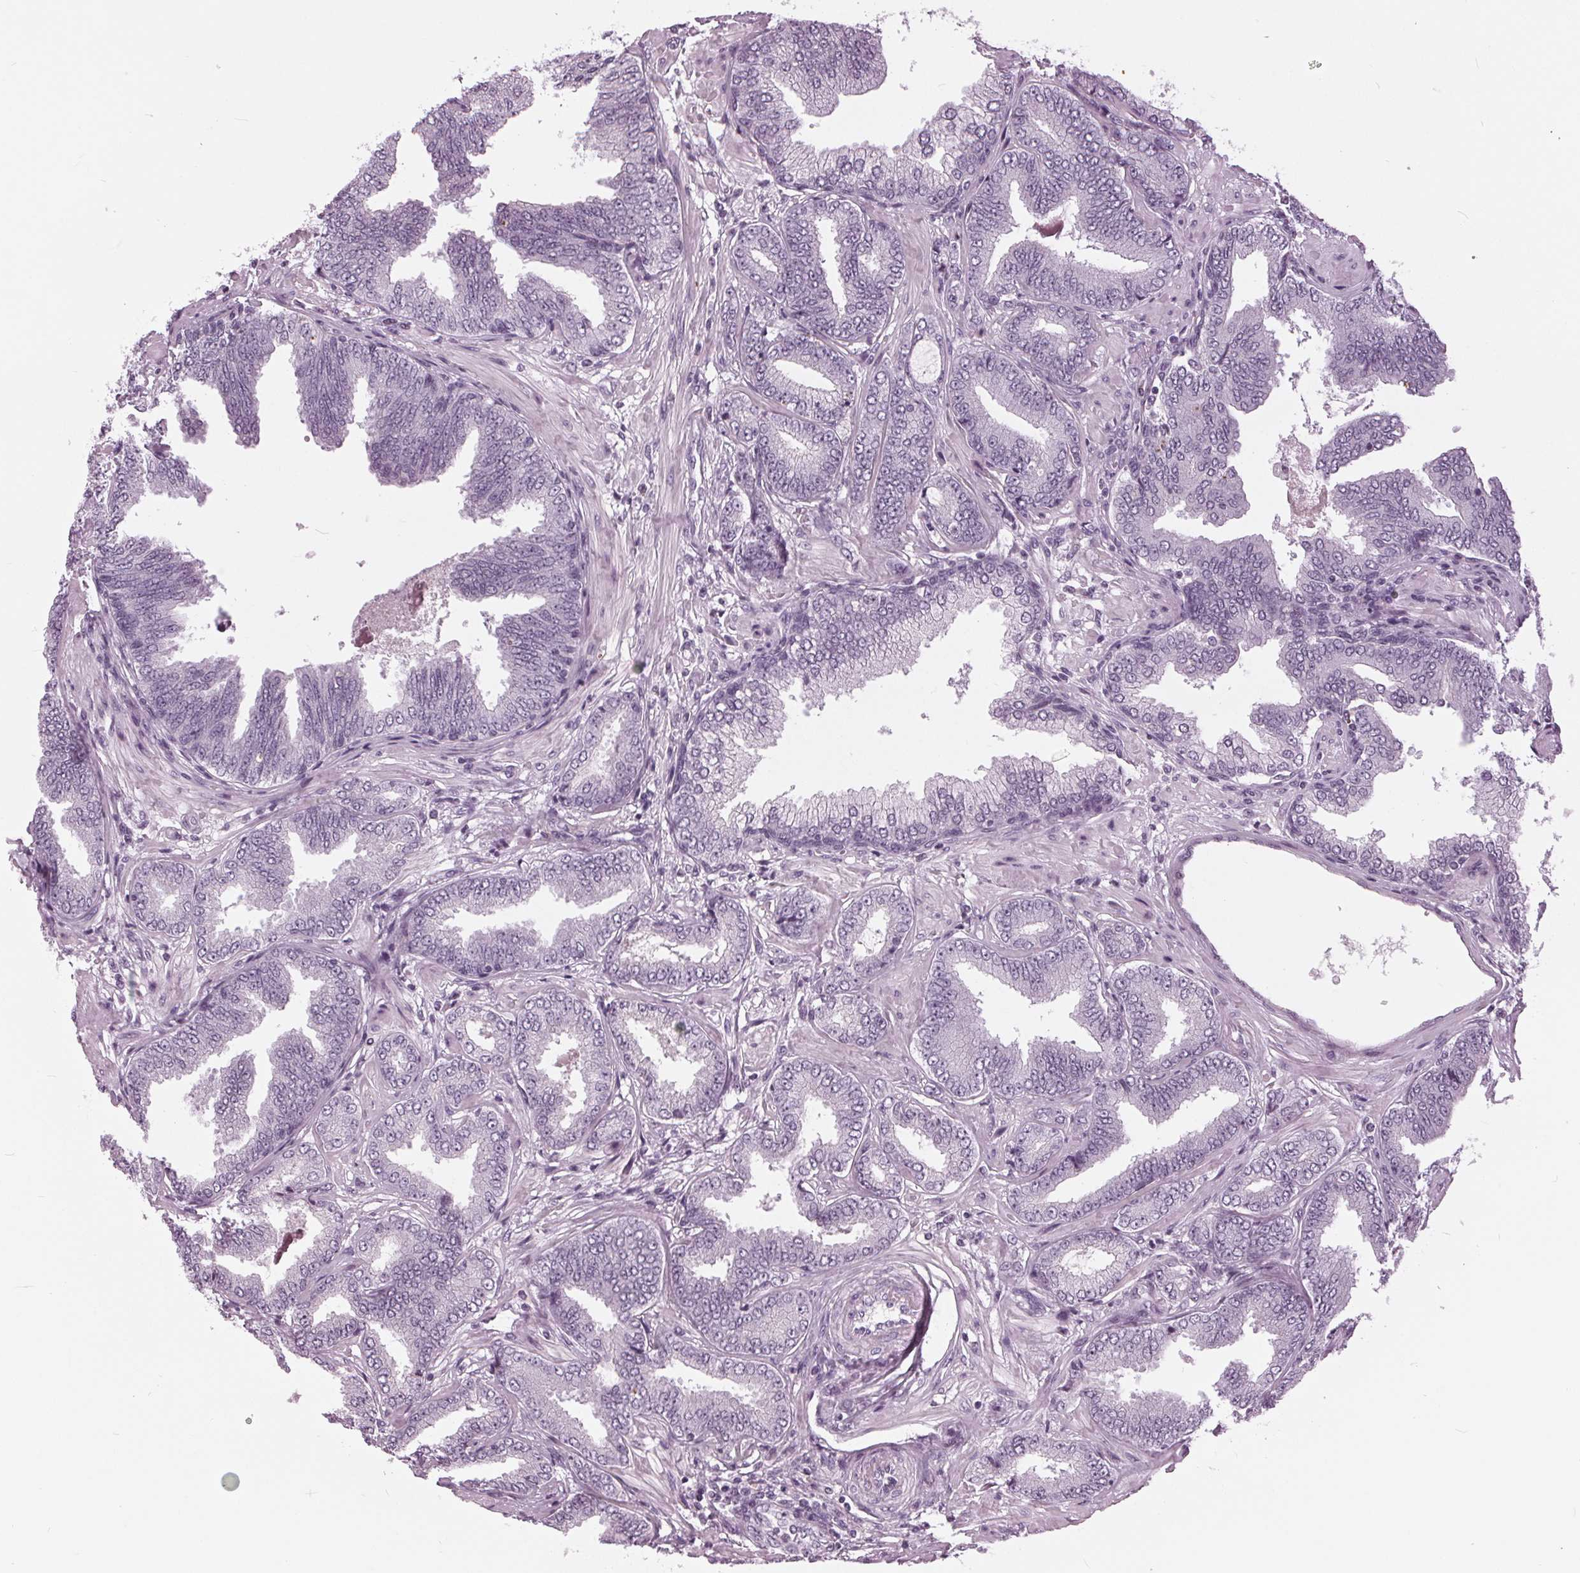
{"staining": {"intensity": "negative", "quantity": "none", "location": "none"}, "tissue": "prostate cancer", "cell_type": "Tumor cells", "image_type": "cancer", "snomed": [{"axis": "morphology", "description": "Adenocarcinoma, Low grade"}, {"axis": "topography", "description": "Prostate"}], "caption": "A micrograph of human prostate adenocarcinoma (low-grade) is negative for staining in tumor cells.", "gene": "SLC9A4", "patient": {"sex": "male", "age": 55}}